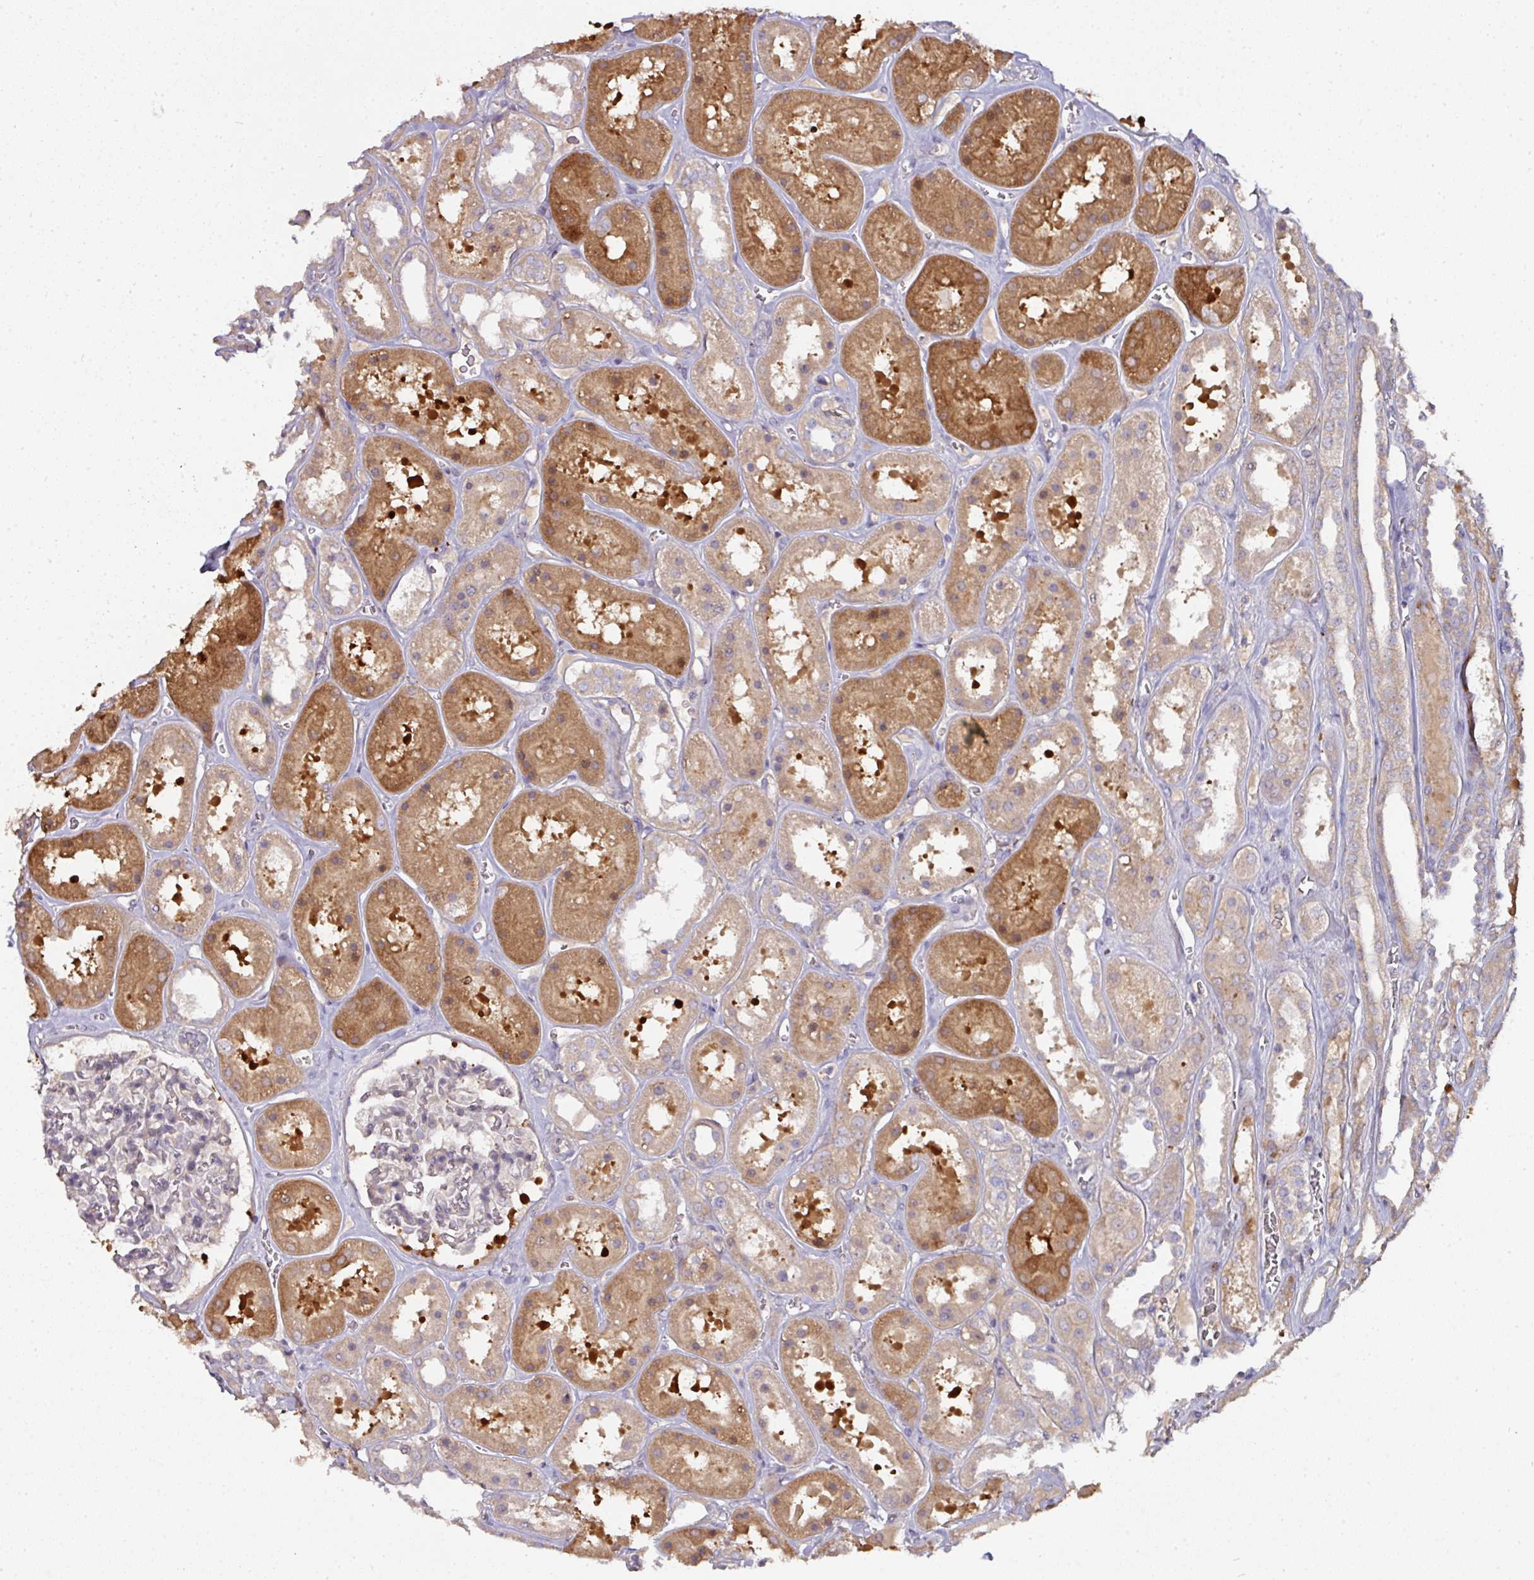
{"staining": {"intensity": "negative", "quantity": "none", "location": "none"}, "tissue": "kidney", "cell_type": "Cells in glomeruli", "image_type": "normal", "snomed": [{"axis": "morphology", "description": "Normal tissue, NOS"}, {"axis": "topography", "description": "Kidney"}], "caption": "Cells in glomeruli show no significant protein expression in benign kidney.", "gene": "CTDSP2", "patient": {"sex": "female", "age": 41}}